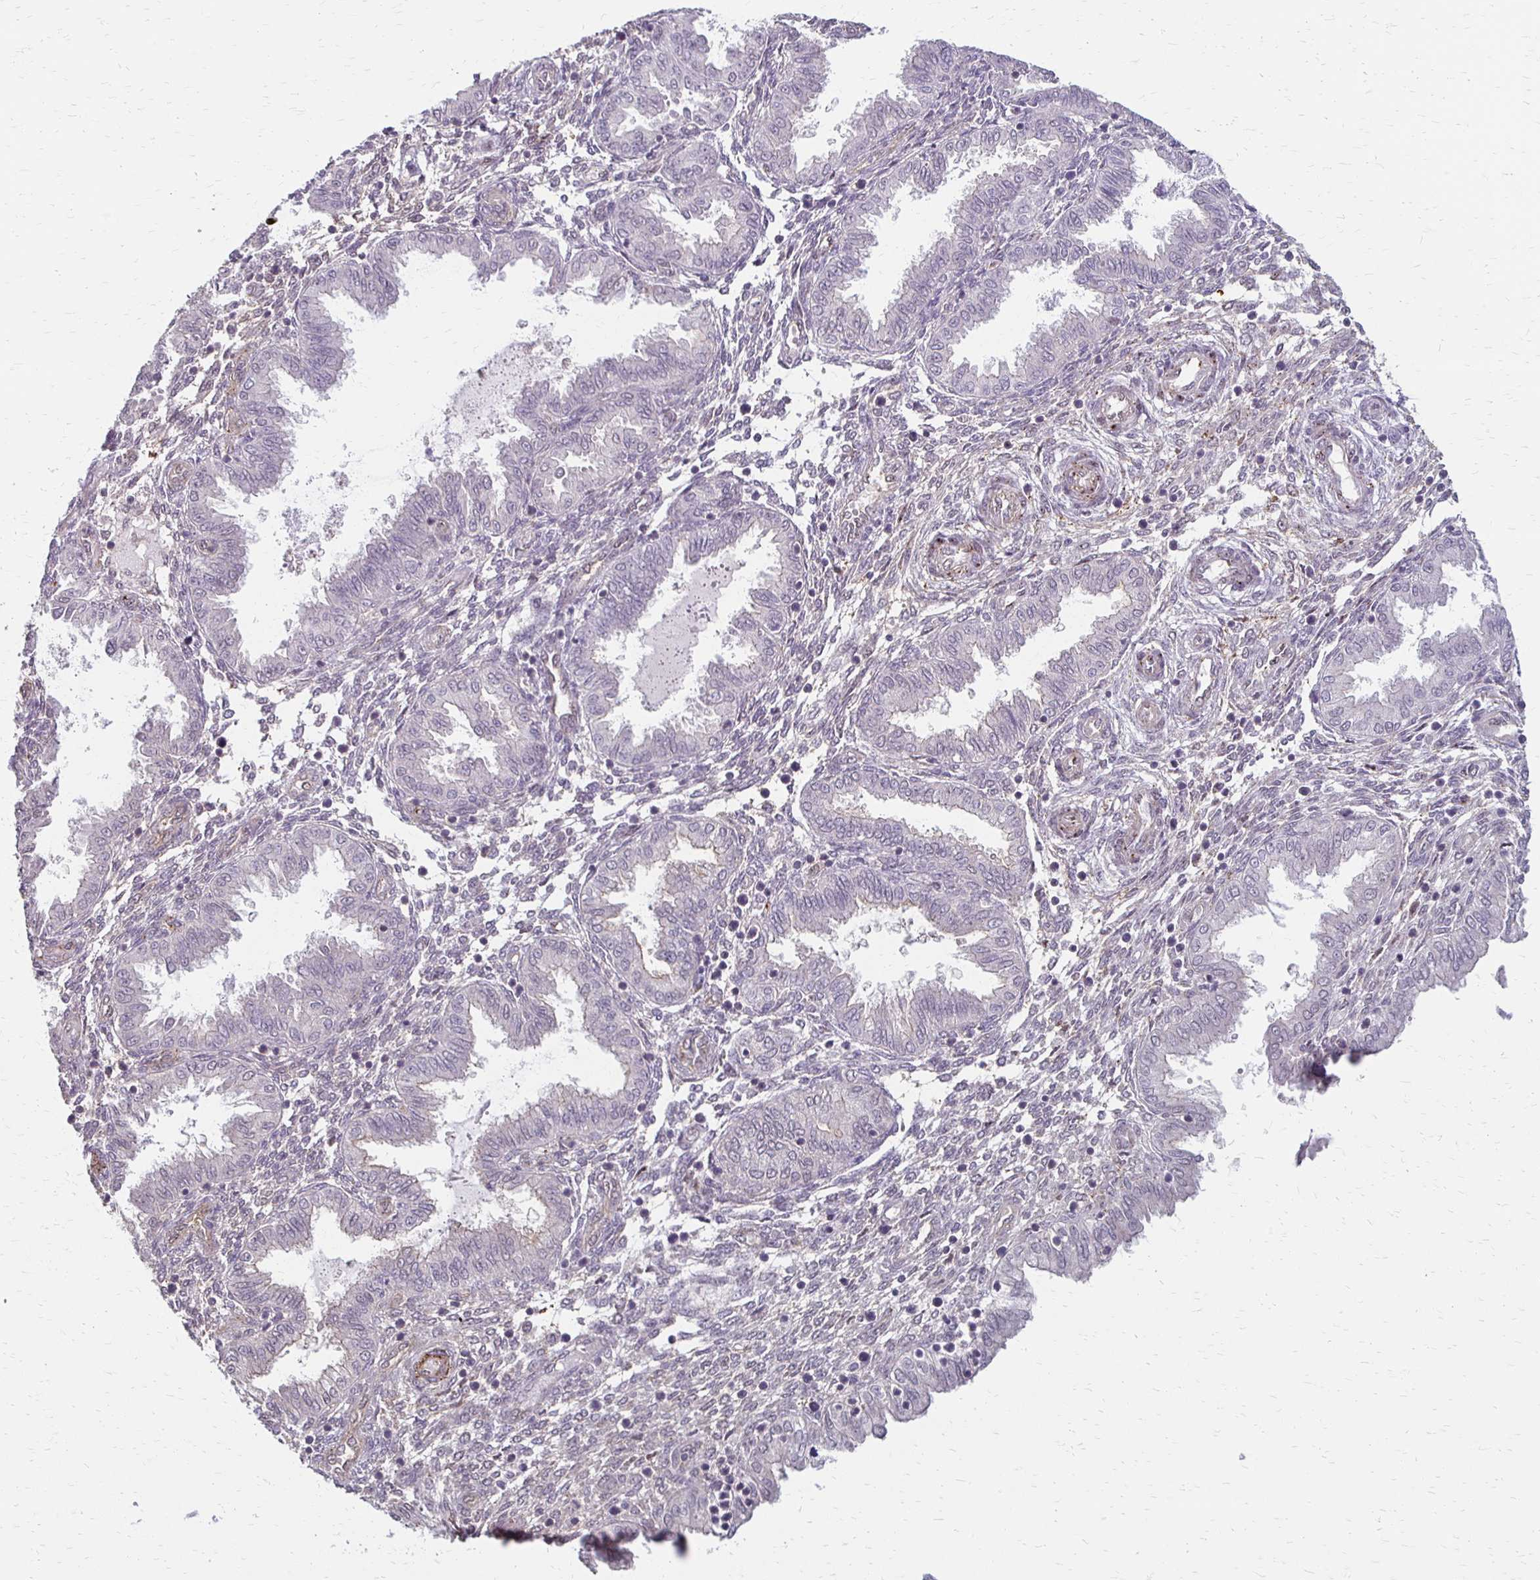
{"staining": {"intensity": "negative", "quantity": "none", "location": "none"}, "tissue": "endometrium", "cell_type": "Cells in endometrial stroma", "image_type": "normal", "snomed": [{"axis": "morphology", "description": "Normal tissue, NOS"}, {"axis": "topography", "description": "Endometrium"}], "caption": "A high-resolution micrograph shows immunohistochemistry staining of benign endometrium, which demonstrates no significant expression in cells in endometrial stroma. (Brightfield microscopy of DAB (3,3'-diaminobenzidine) immunohistochemistry at high magnification).", "gene": "CFL2", "patient": {"sex": "female", "age": 33}}